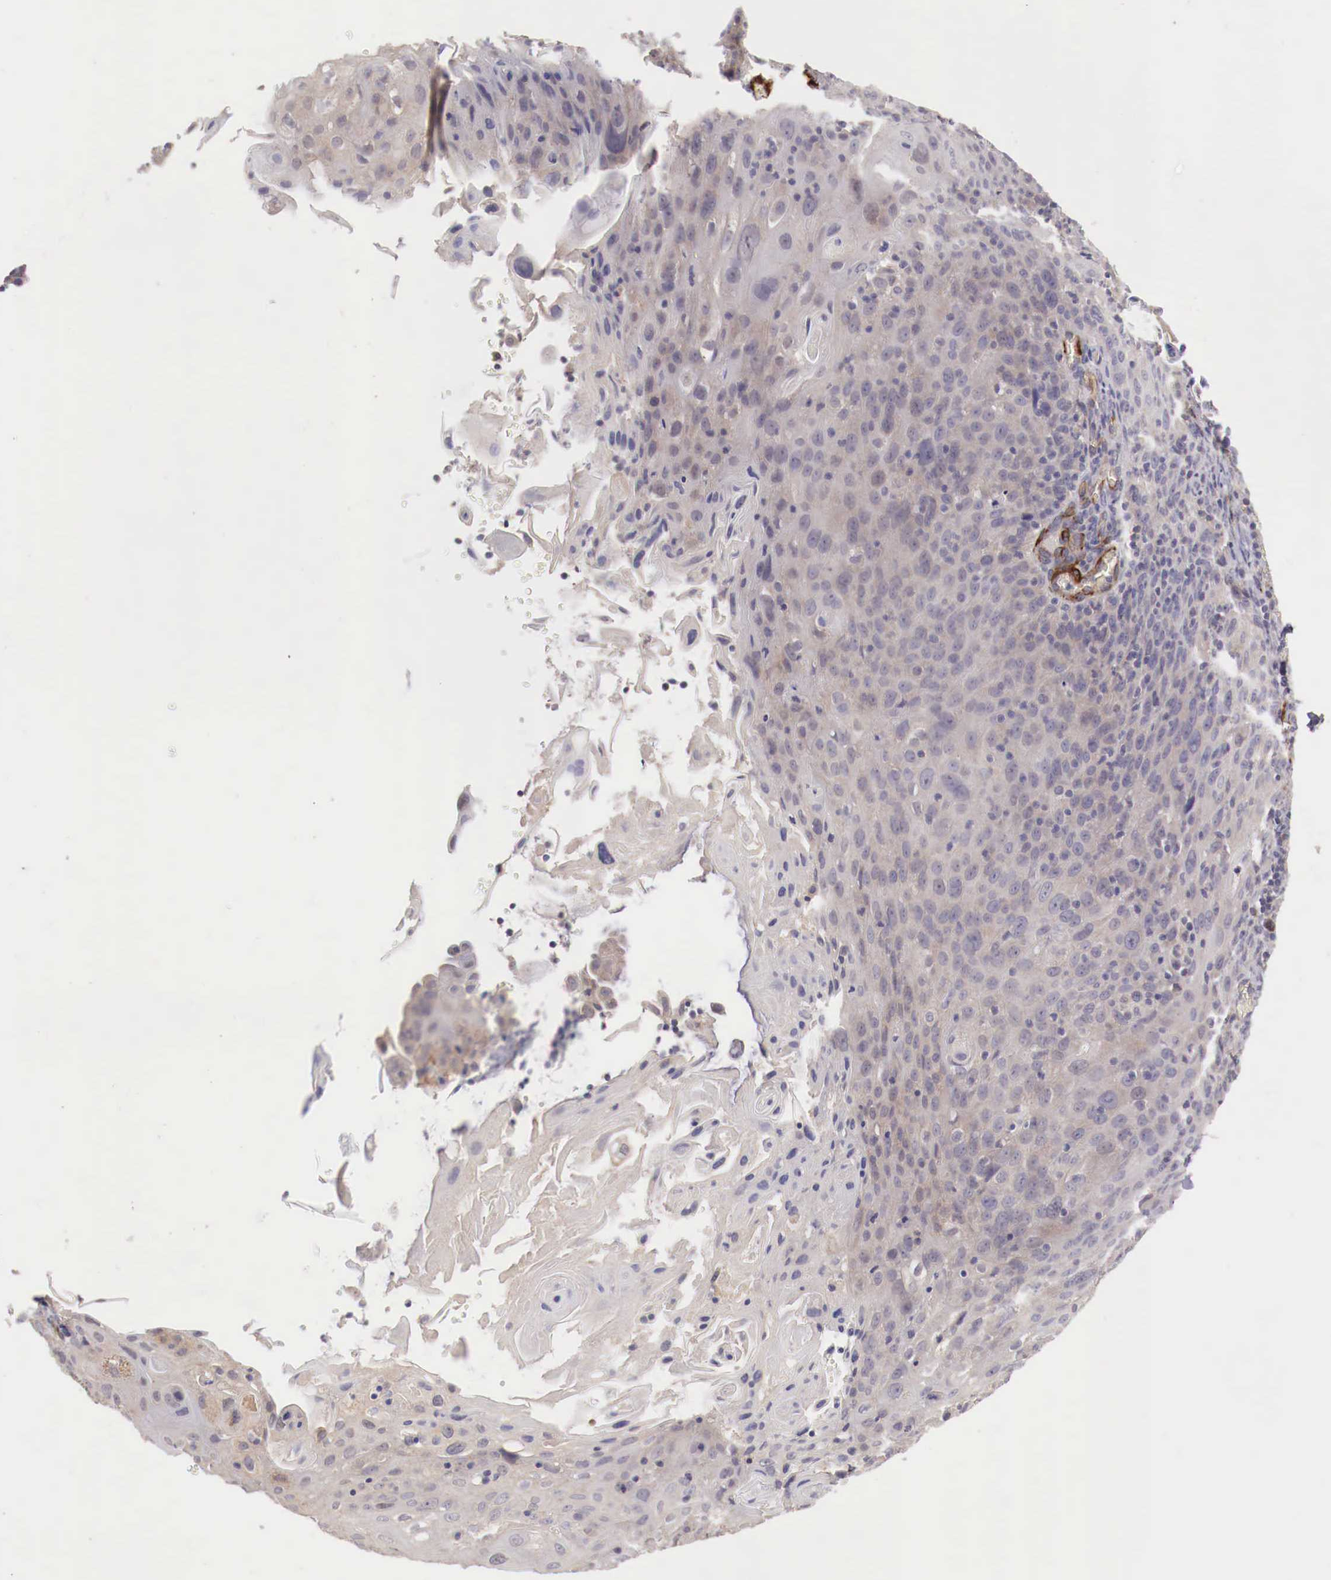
{"staining": {"intensity": "negative", "quantity": "none", "location": "none"}, "tissue": "cervical cancer", "cell_type": "Tumor cells", "image_type": "cancer", "snomed": [{"axis": "morphology", "description": "Squamous cell carcinoma, NOS"}, {"axis": "topography", "description": "Cervix"}], "caption": "The histopathology image reveals no significant positivity in tumor cells of cervical squamous cell carcinoma.", "gene": "WT1", "patient": {"sex": "female", "age": 54}}